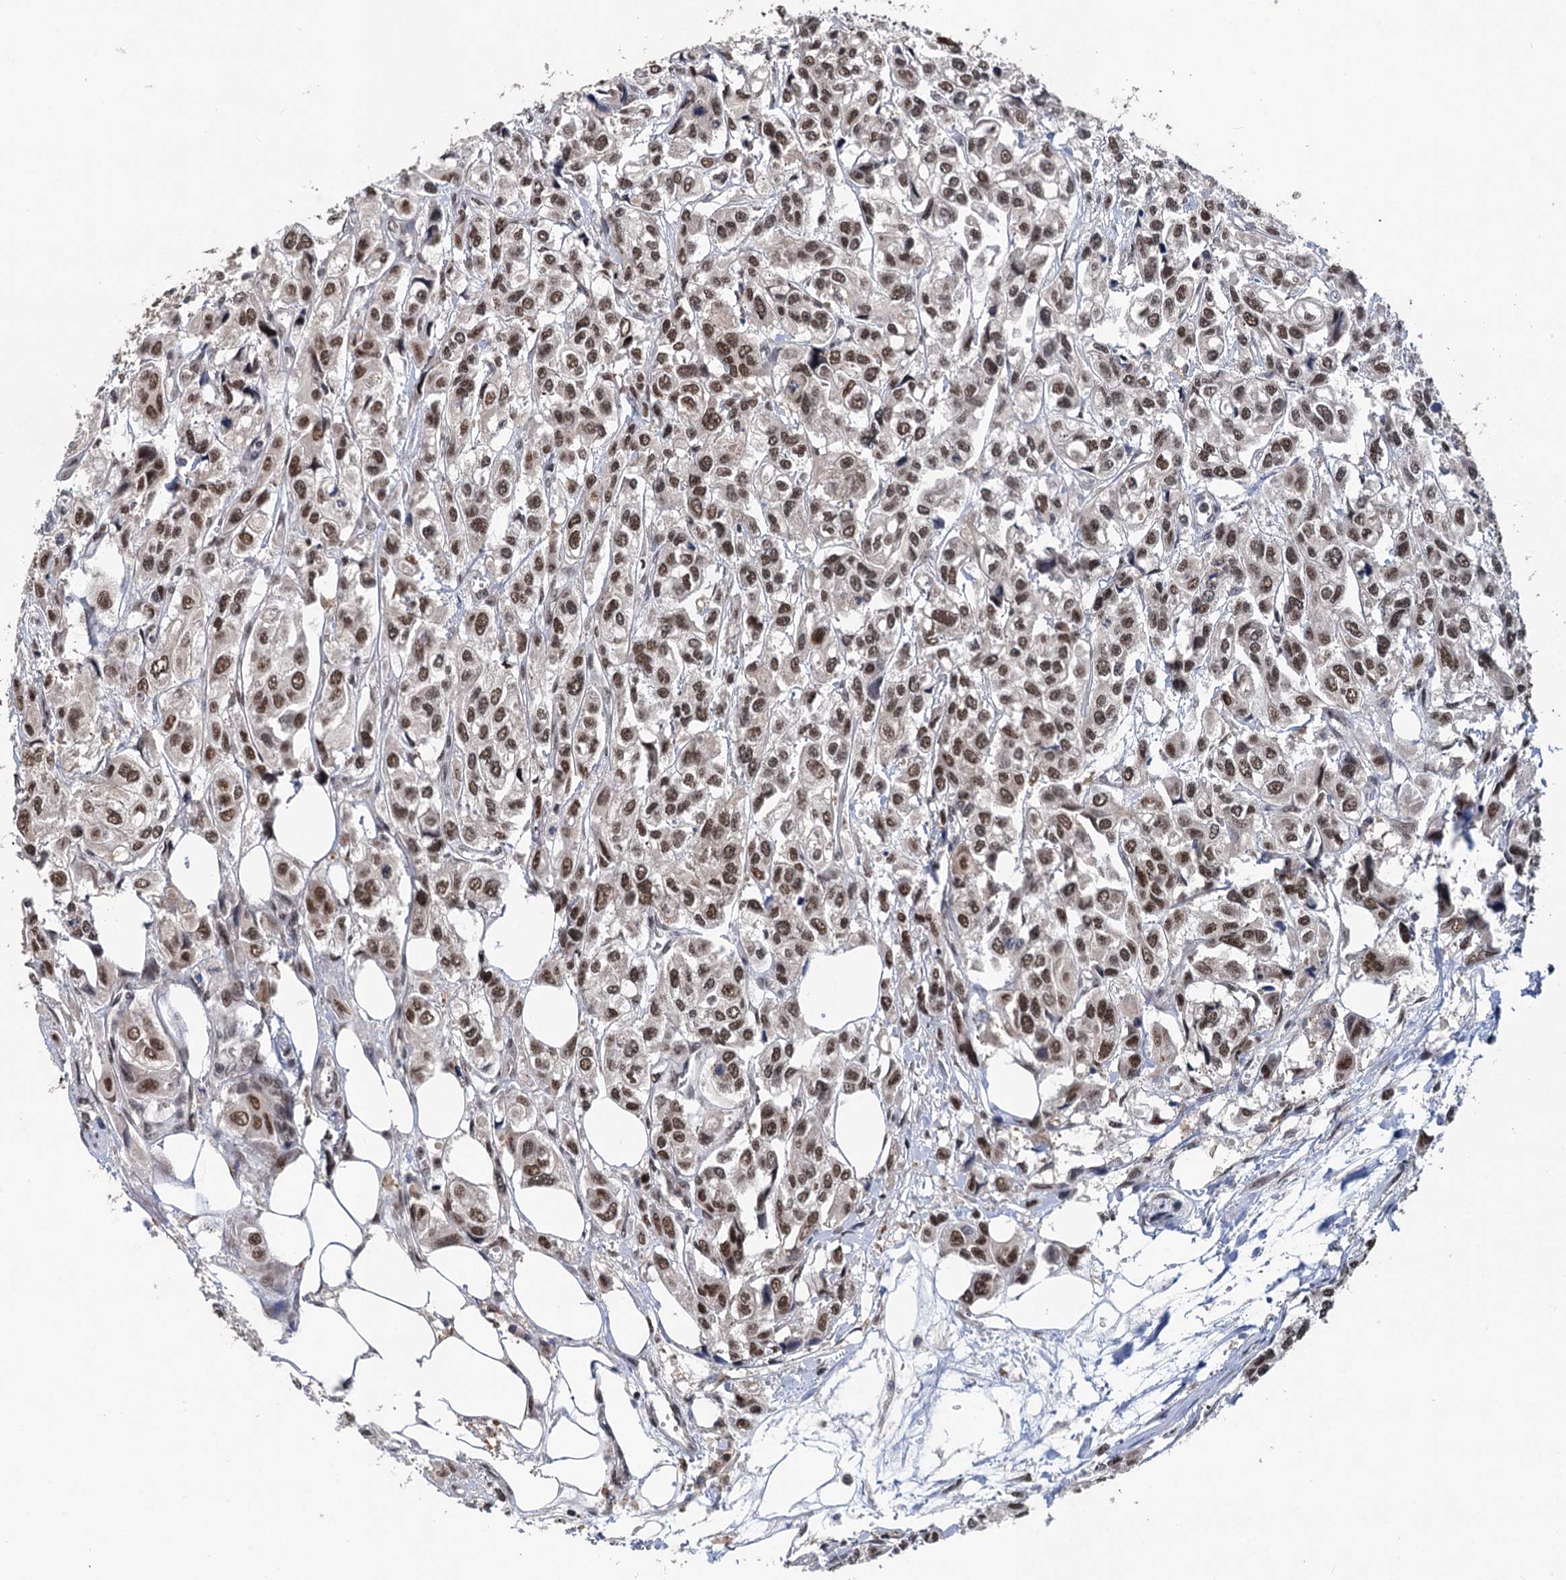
{"staining": {"intensity": "moderate", "quantity": ">75%", "location": "nuclear"}, "tissue": "urothelial cancer", "cell_type": "Tumor cells", "image_type": "cancer", "snomed": [{"axis": "morphology", "description": "Urothelial carcinoma, High grade"}, {"axis": "topography", "description": "Urinary bladder"}], "caption": "The photomicrograph reveals staining of urothelial cancer, revealing moderate nuclear protein positivity (brown color) within tumor cells. (DAB (3,3'-diaminobenzidine) IHC with brightfield microscopy, high magnification).", "gene": "PHF8", "patient": {"sex": "male", "age": 67}}